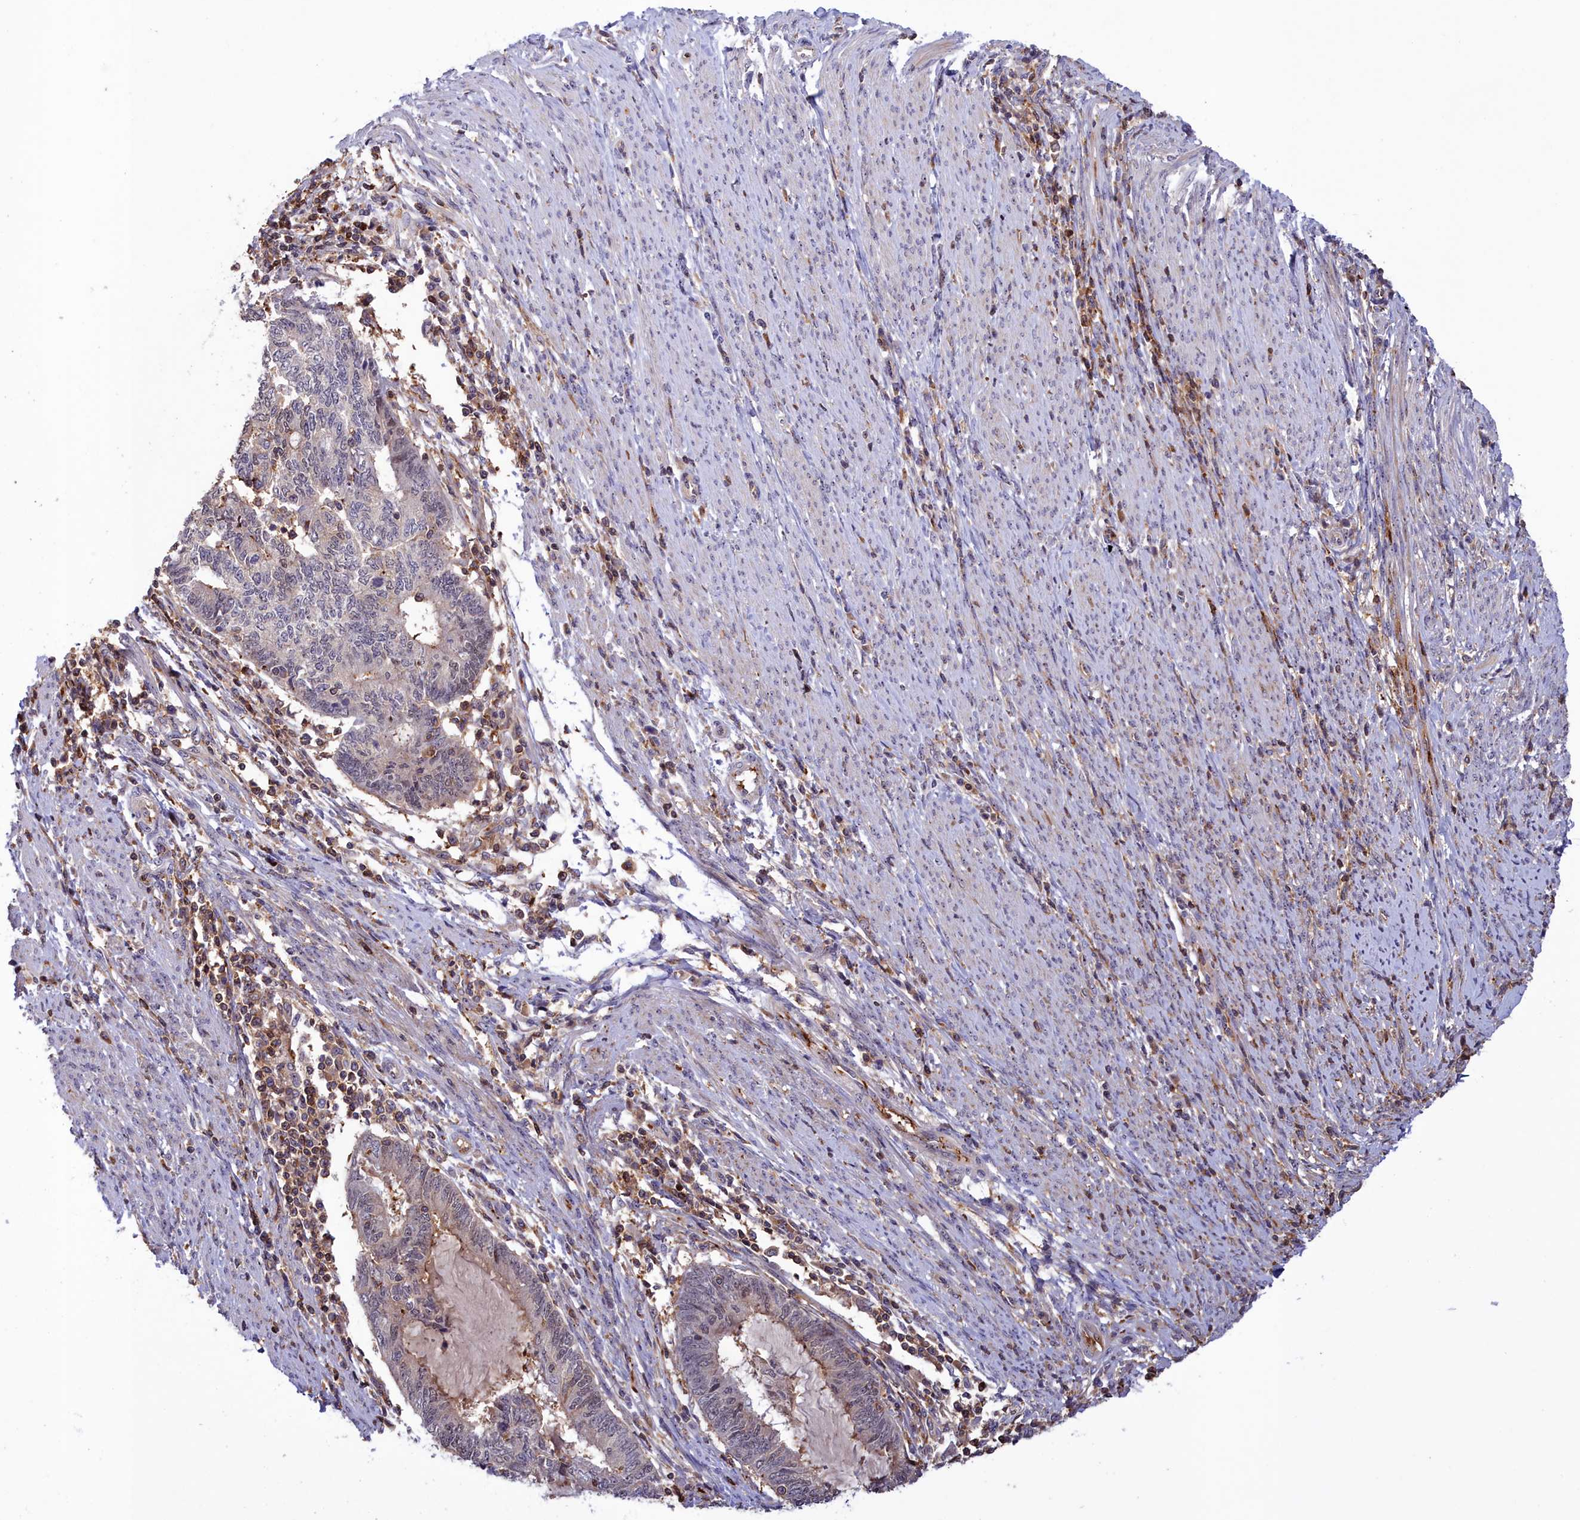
{"staining": {"intensity": "negative", "quantity": "none", "location": "none"}, "tissue": "endometrial cancer", "cell_type": "Tumor cells", "image_type": "cancer", "snomed": [{"axis": "morphology", "description": "Adenocarcinoma, NOS"}, {"axis": "topography", "description": "Uterus"}, {"axis": "topography", "description": "Endometrium"}], "caption": "A histopathology image of adenocarcinoma (endometrial) stained for a protein displays no brown staining in tumor cells.", "gene": "NEURL4", "patient": {"sex": "female", "age": 70}}